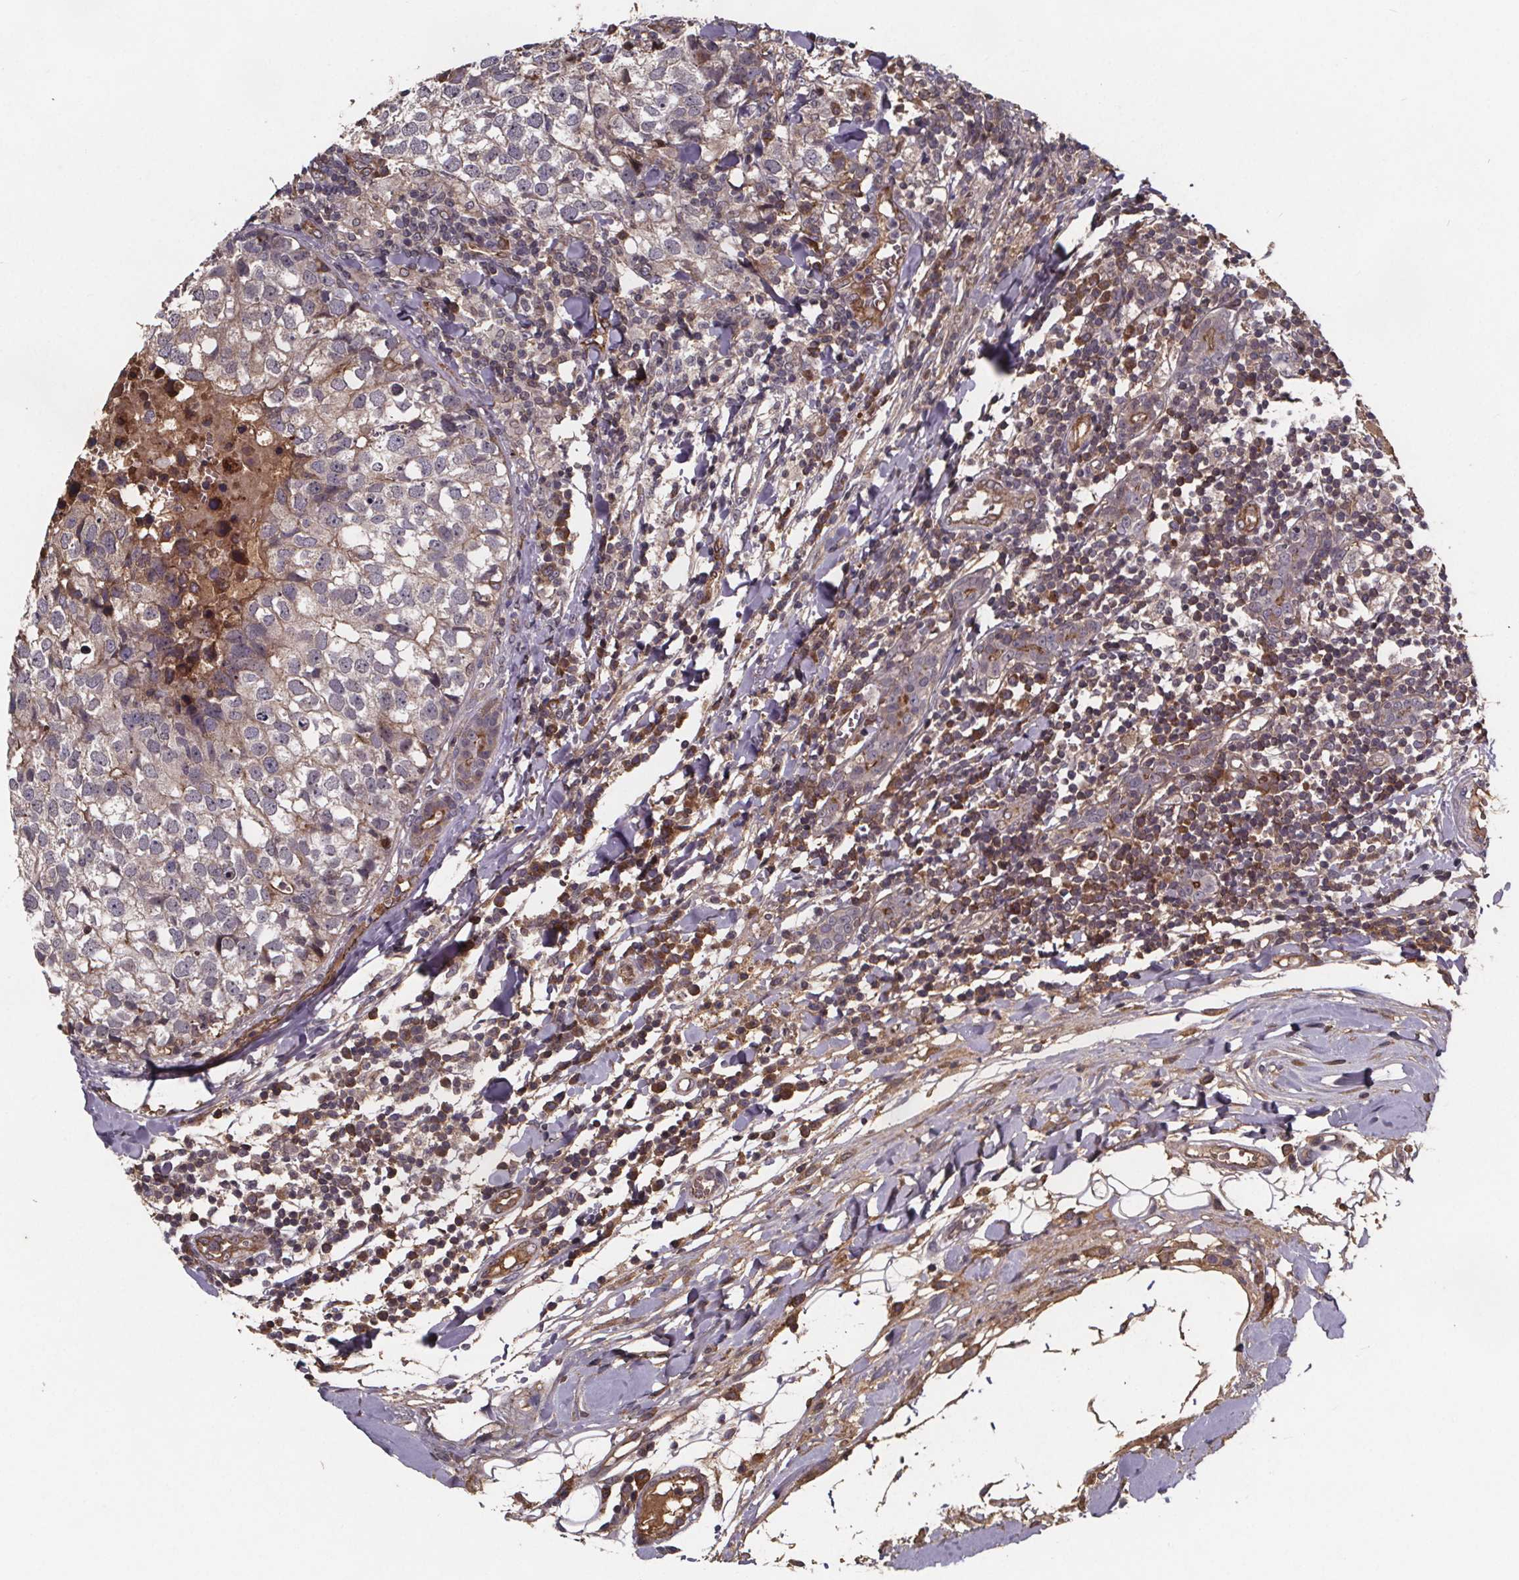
{"staining": {"intensity": "negative", "quantity": "none", "location": "none"}, "tissue": "breast cancer", "cell_type": "Tumor cells", "image_type": "cancer", "snomed": [{"axis": "morphology", "description": "Duct carcinoma"}, {"axis": "topography", "description": "Breast"}], "caption": "Breast cancer (infiltrating ductal carcinoma) was stained to show a protein in brown. There is no significant expression in tumor cells.", "gene": "FASTKD3", "patient": {"sex": "female", "age": 30}}